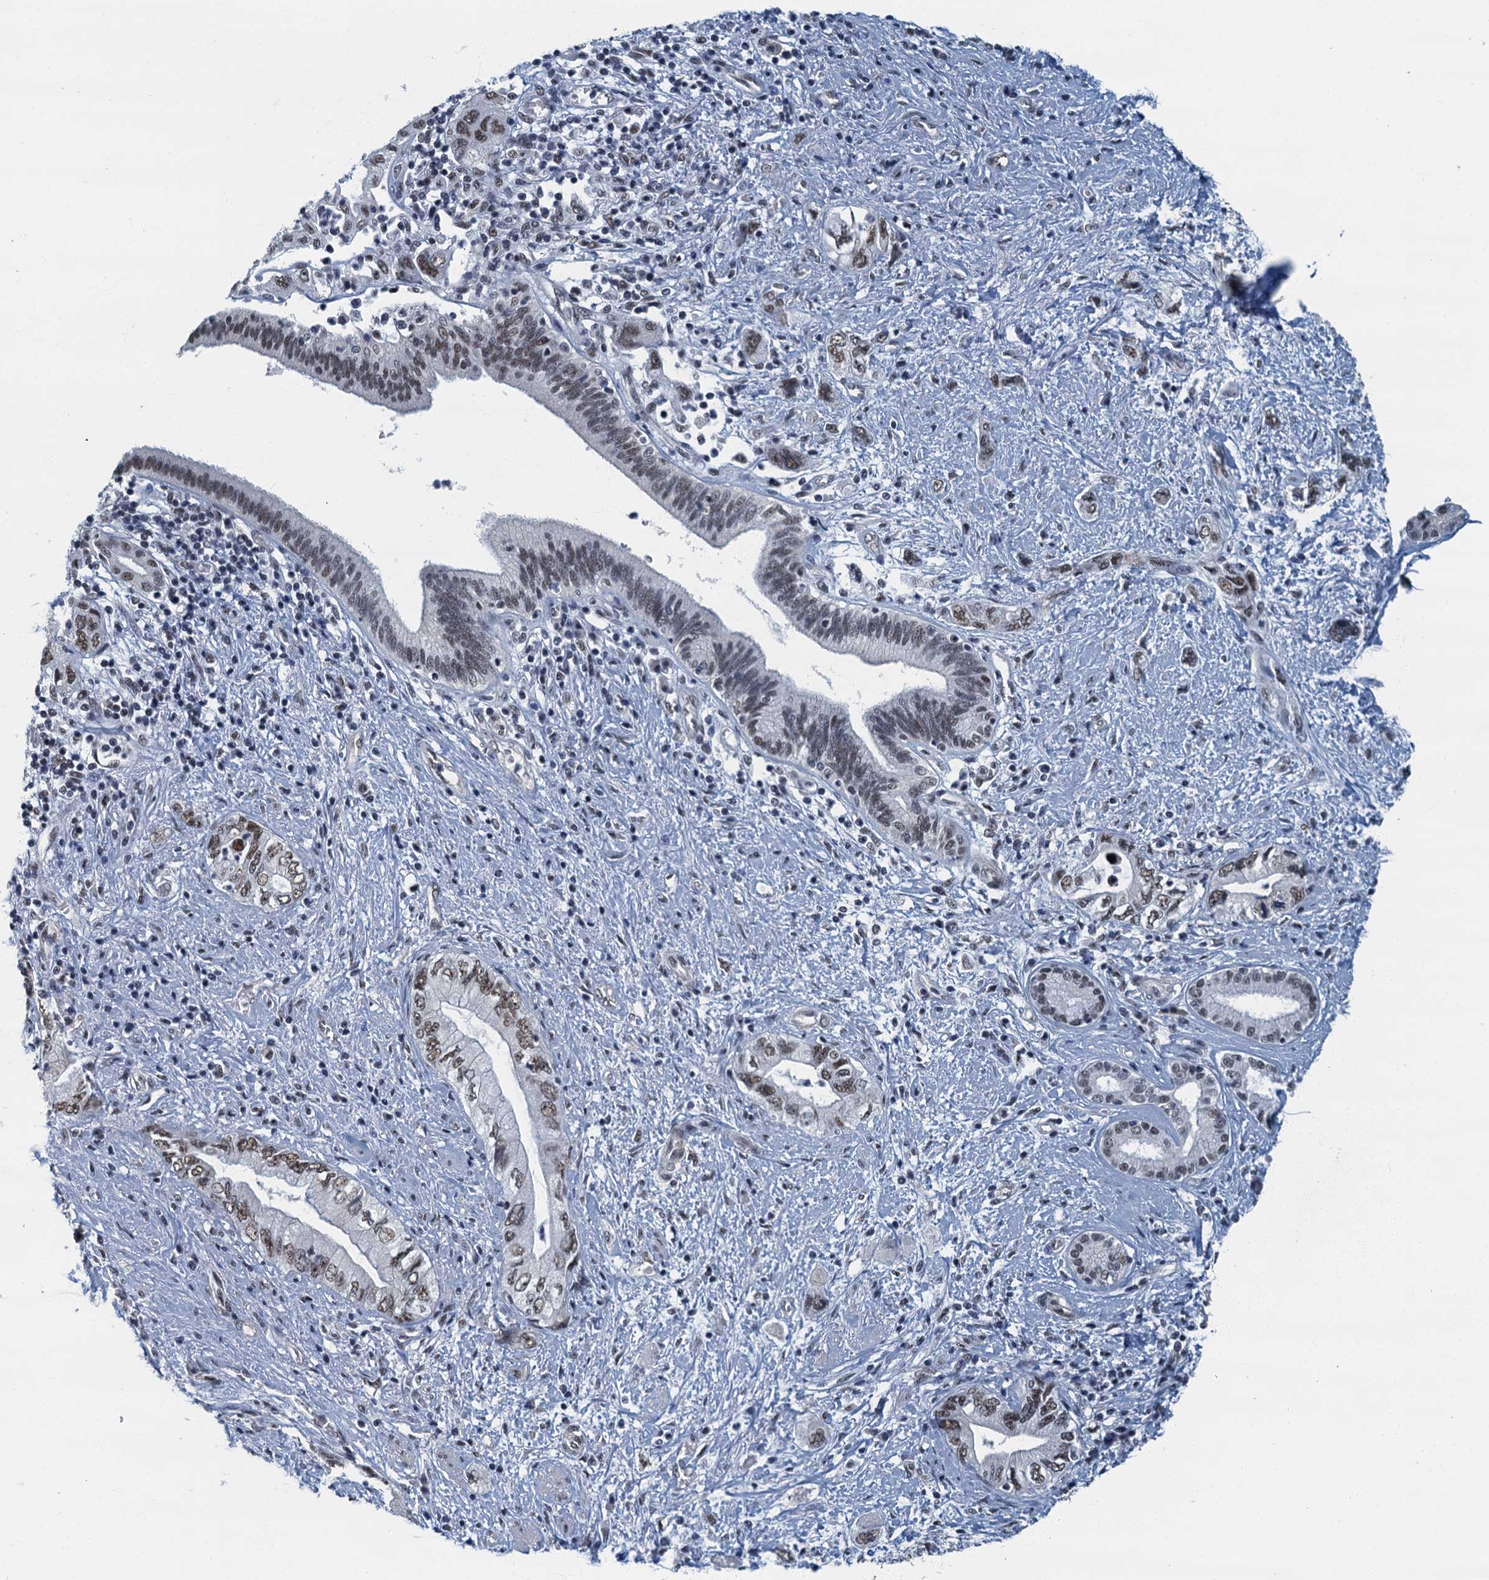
{"staining": {"intensity": "moderate", "quantity": ">75%", "location": "nuclear"}, "tissue": "pancreatic cancer", "cell_type": "Tumor cells", "image_type": "cancer", "snomed": [{"axis": "morphology", "description": "Adenocarcinoma, NOS"}, {"axis": "topography", "description": "Pancreas"}], "caption": "Protein positivity by immunohistochemistry shows moderate nuclear positivity in approximately >75% of tumor cells in pancreatic adenocarcinoma.", "gene": "GADL1", "patient": {"sex": "female", "age": 73}}